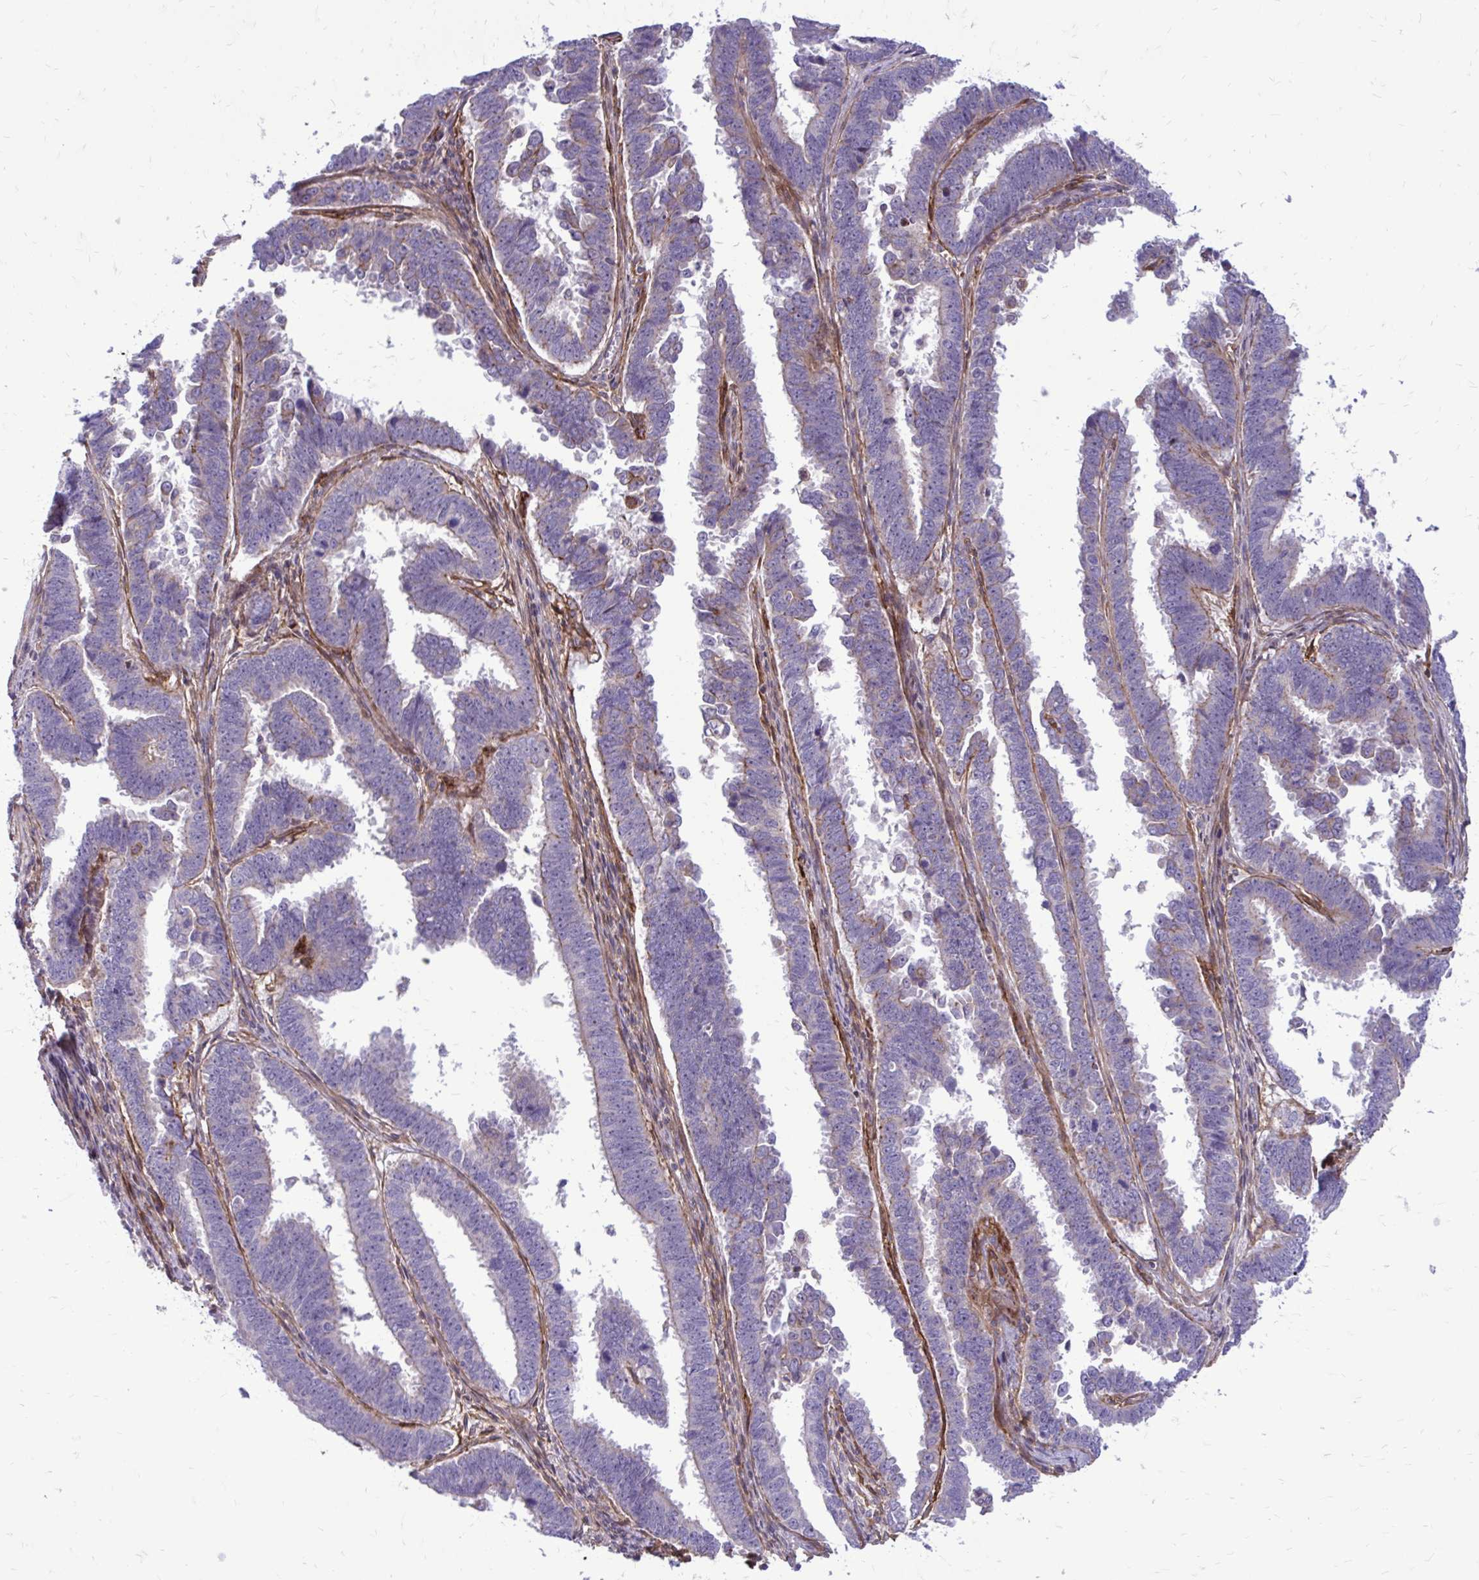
{"staining": {"intensity": "negative", "quantity": "none", "location": "none"}, "tissue": "endometrial cancer", "cell_type": "Tumor cells", "image_type": "cancer", "snomed": [{"axis": "morphology", "description": "Adenocarcinoma, NOS"}, {"axis": "topography", "description": "Endometrium"}], "caption": "High magnification brightfield microscopy of endometrial cancer stained with DAB (3,3'-diaminobenzidine) (brown) and counterstained with hematoxylin (blue): tumor cells show no significant positivity.", "gene": "FAP", "patient": {"sex": "female", "age": 75}}